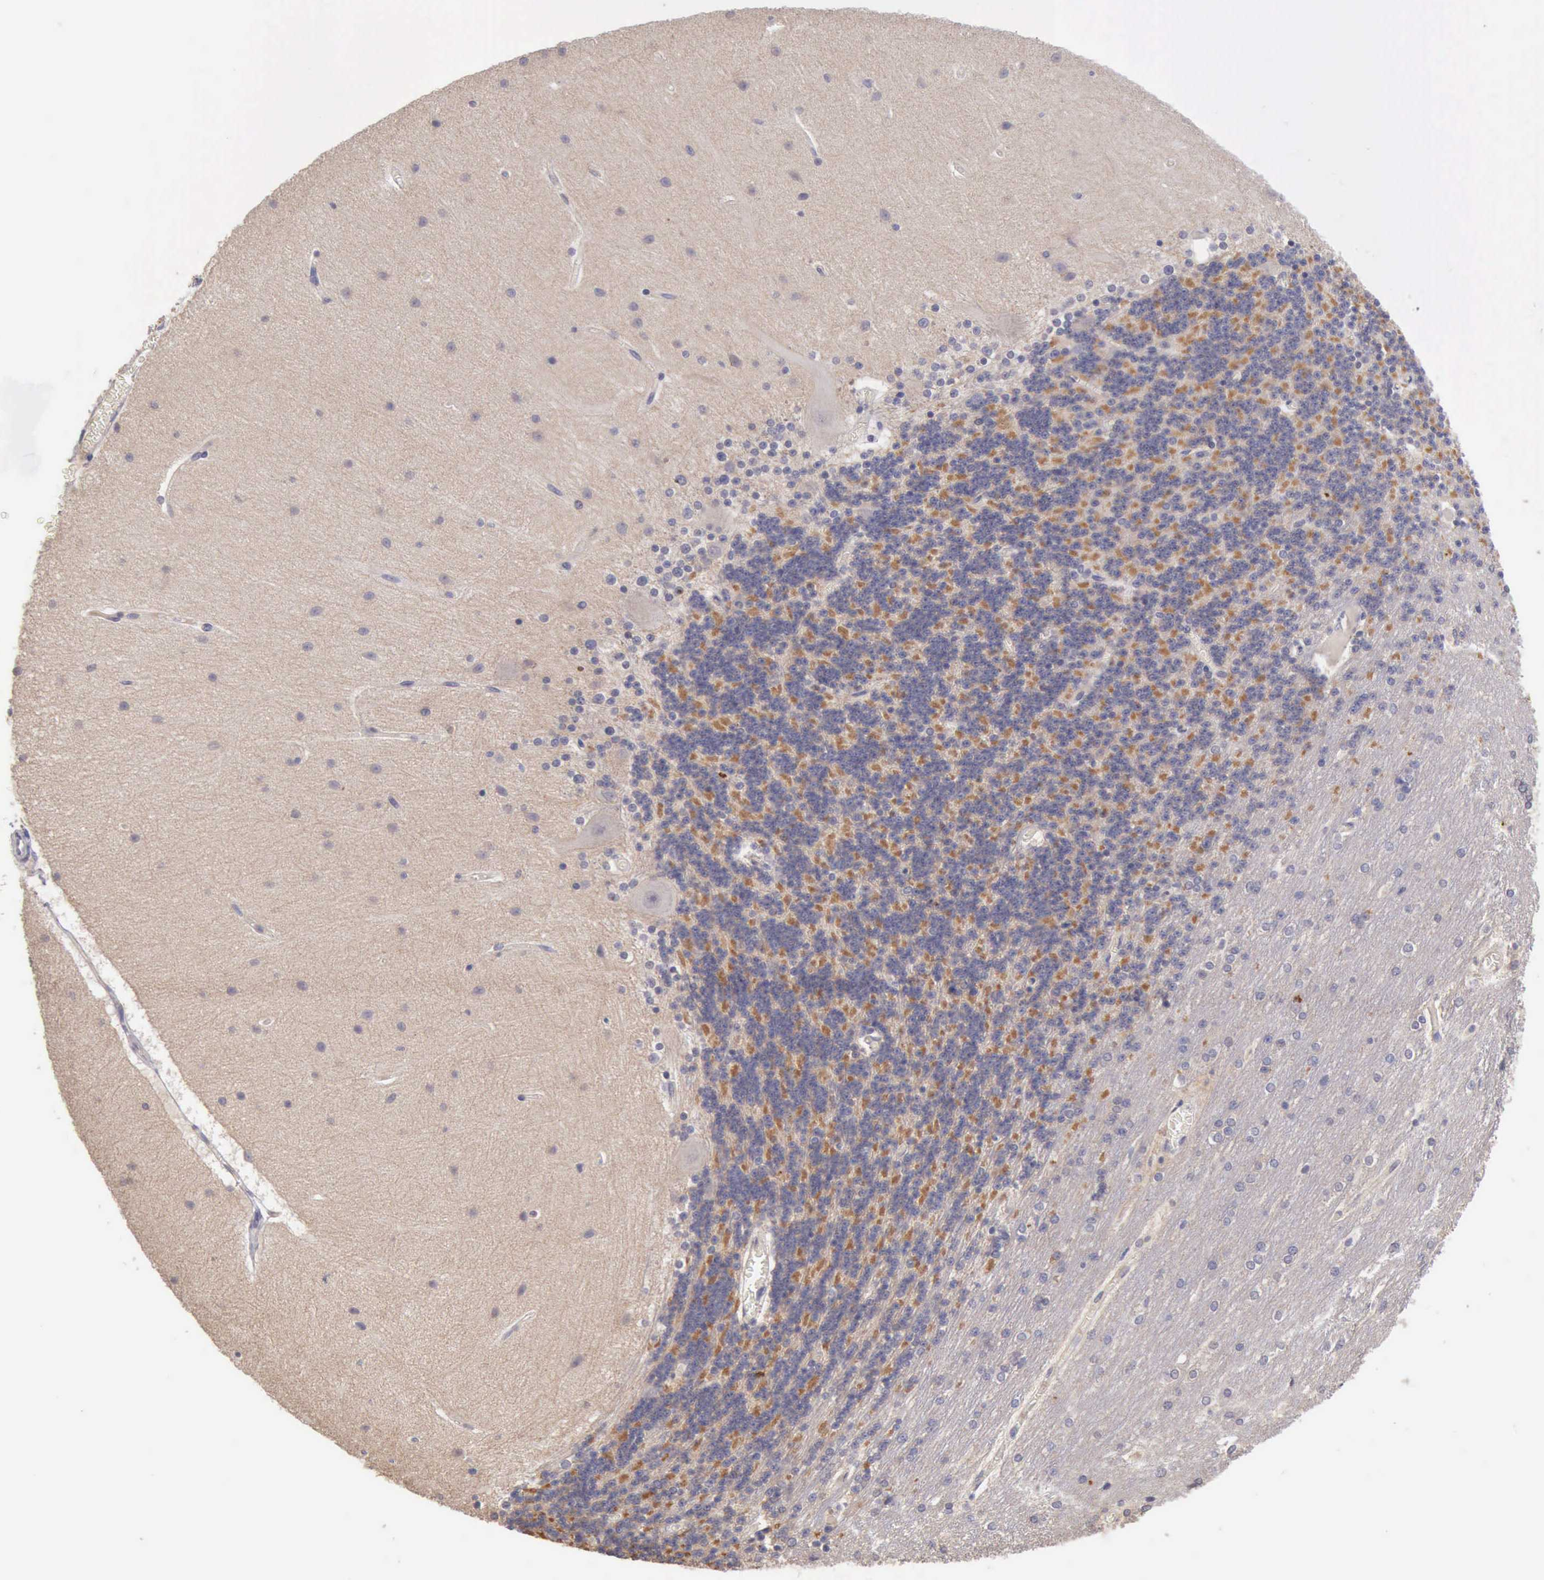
{"staining": {"intensity": "moderate", "quantity": "25%-75%", "location": "cytoplasmic/membranous"}, "tissue": "cerebellum", "cell_type": "Cells in granular layer", "image_type": "normal", "snomed": [{"axis": "morphology", "description": "Normal tissue, NOS"}, {"axis": "topography", "description": "Cerebellum"}], "caption": "Immunohistochemistry (IHC) histopathology image of benign cerebellum: human cerebellum stained using immunohistochemistry (IHC) demonstrates medium levels of moderate protein expression localized specifically in the cytoplasmic/membranous of cells in granular layer, appearing as a cytoplasmic/membranous brown color.", "gene": "KCND1", "patient": {"sex": "female", "age": 54}}